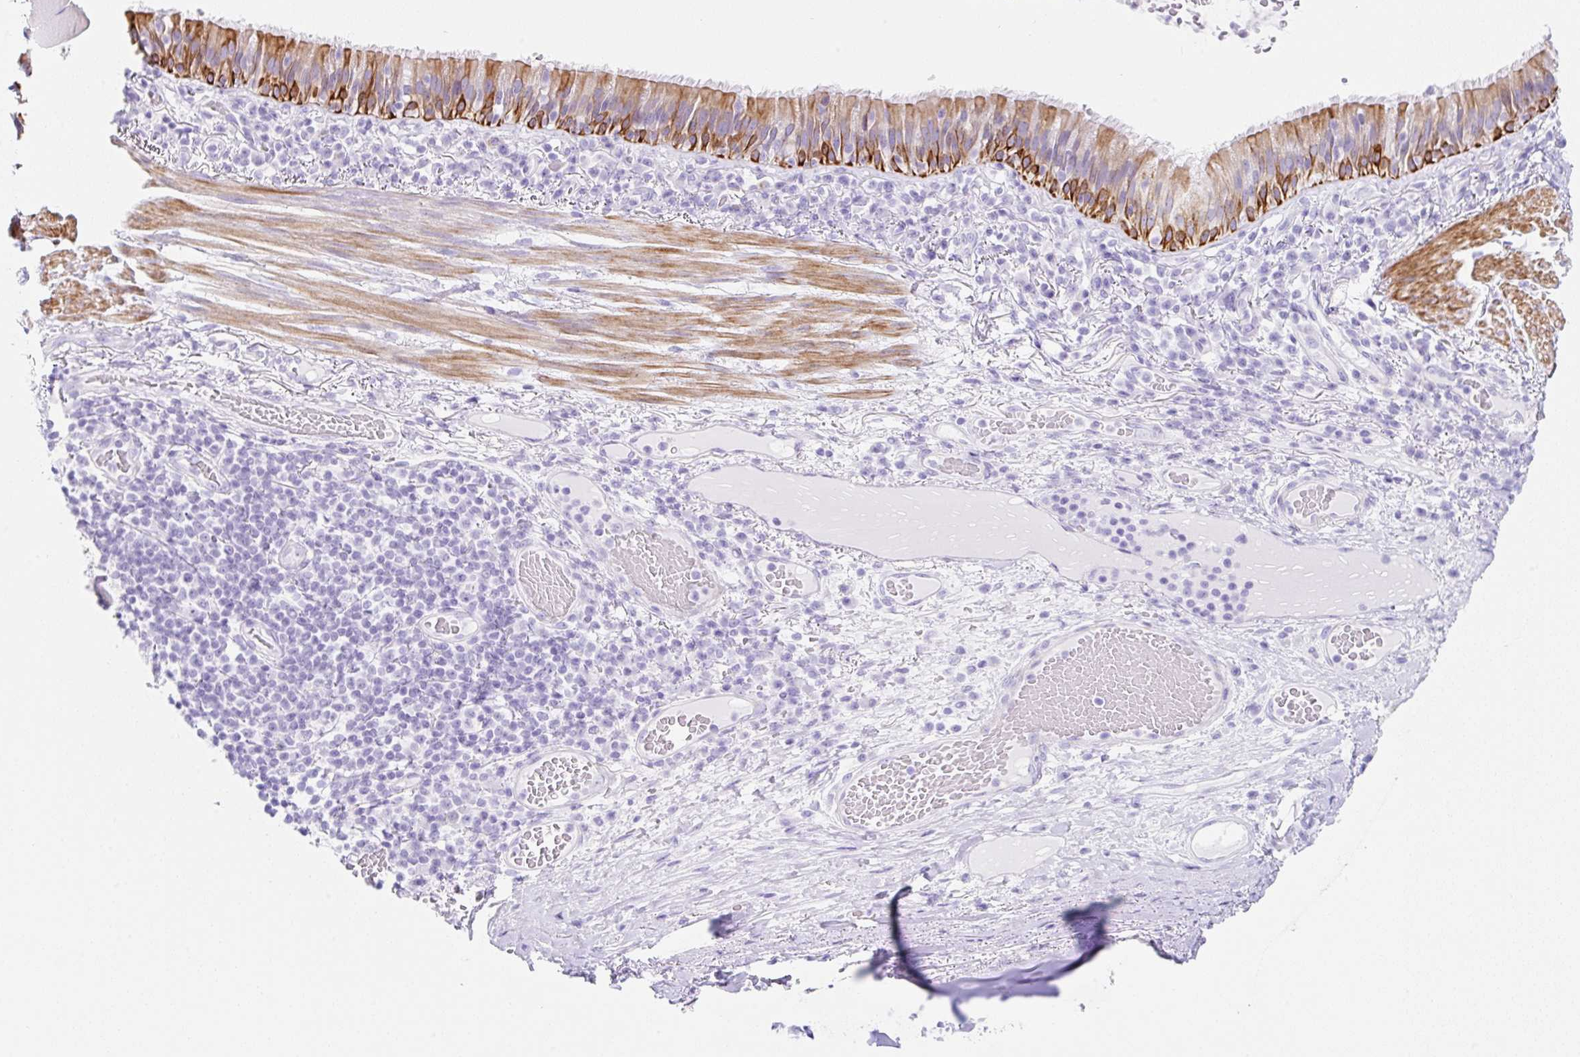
{"staining": {"intensity": "strong", "quantity": "25%-75%", "location": "cytoplasmic/membranous"}, "tissue": "bronchus", "cell_type": "Respiratory epithelial cells", "image_type": "normal", "snomed": [{"axis": "morphology", "description": "Normal tissue, NOS"}, {"axis": "topography", "description": "Cartilage tissue"}, {"axis": "topography", "description": "Bronchus"}], "caption": "Immunohistochemistry (IHC) image of benign bronchus: bronchus stained using IHC displays high levels of strong protein expression localized specifically in the cytoplasmic/membranous of respiratory epithelial cells, appearing as a cytoplasmic/membranous brown color.", "gene": "CLDND2", "patient": {"sex": "male", "age": 56}}